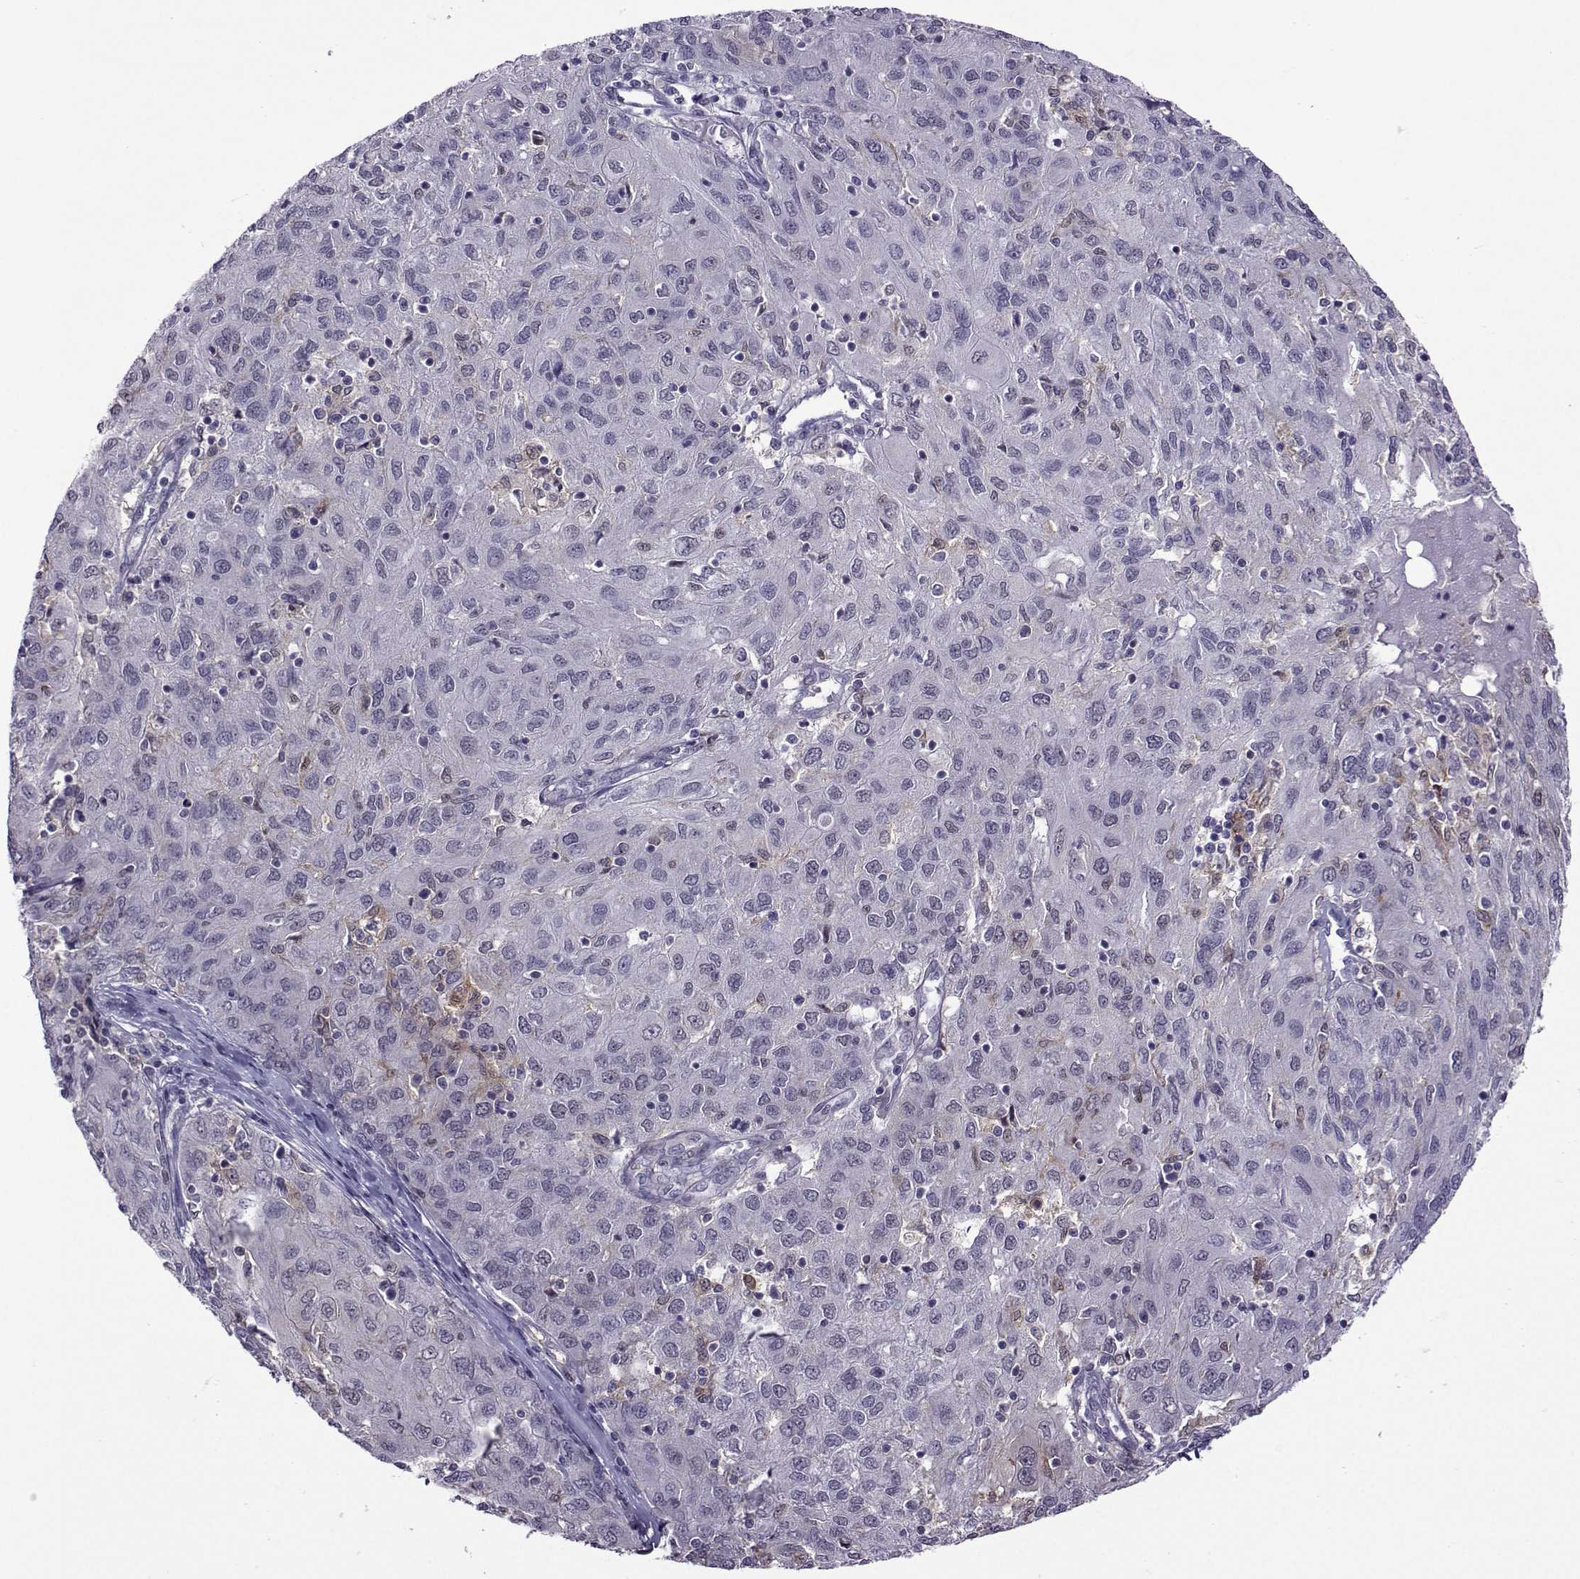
{"staining": {"intensity": "negative", "quantity": "none", "location": "none"}, "tissue": "ovarian cancer", "cell_type": "Tumor cells", "image_type": "cancer", "snomed": [{"axis": "morphology", "description": "Carcinoma, endometroid"}, {"axis": "topography", "description": "Ovary"}], "caption": "There is no significant staining in tumor cells of endometroid carcinoma (ovarian). (DAB immunohistochemistry visualized using brightfield microscopy, high magnification).", "gene": "DDX20", "patient": {"sex": "female", "age": 50}}